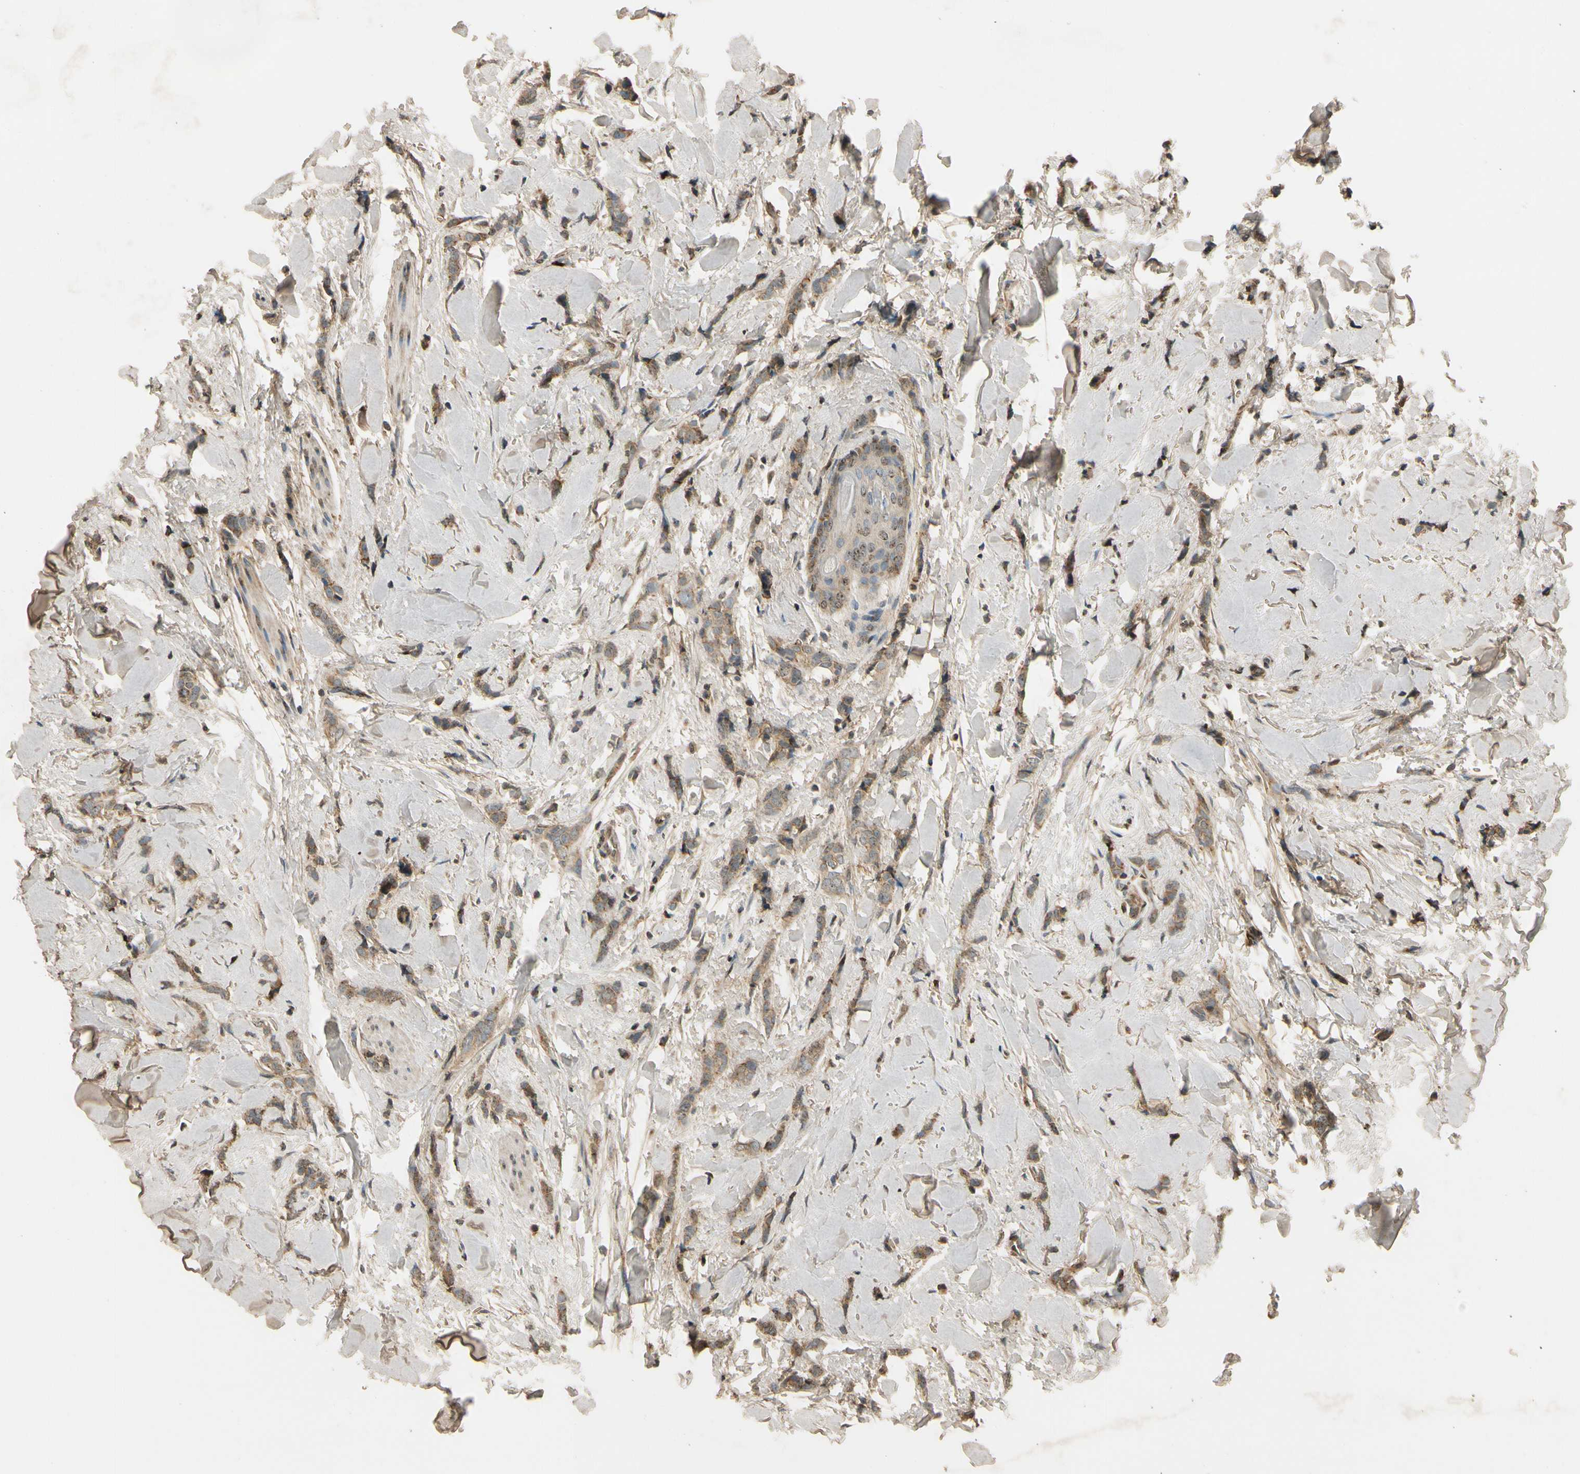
{"staining": {"intensity": "moderate", "quantity": ">75%", "location": "cytoplasmic/membranous"}, "tissue": "breast cancer", "cell_type": "Tumor cells", "image_type": "cancer", "snomed": [{"axis": "morphology", "description": "Lobular carcinoma"}, {"axis": "topography", "description": "Skin"}, {"axis": "topography", "description": "Breast"}], "caption": "A high-resolution micrograph shows immunohistochemistry staining of breast lobular carcinoma, which displays moderate cytoplasmic/membranous expression in about >75% of tumor cells.", "gene": "MST1R", "patient": {"sex": "female", "age": 46}}